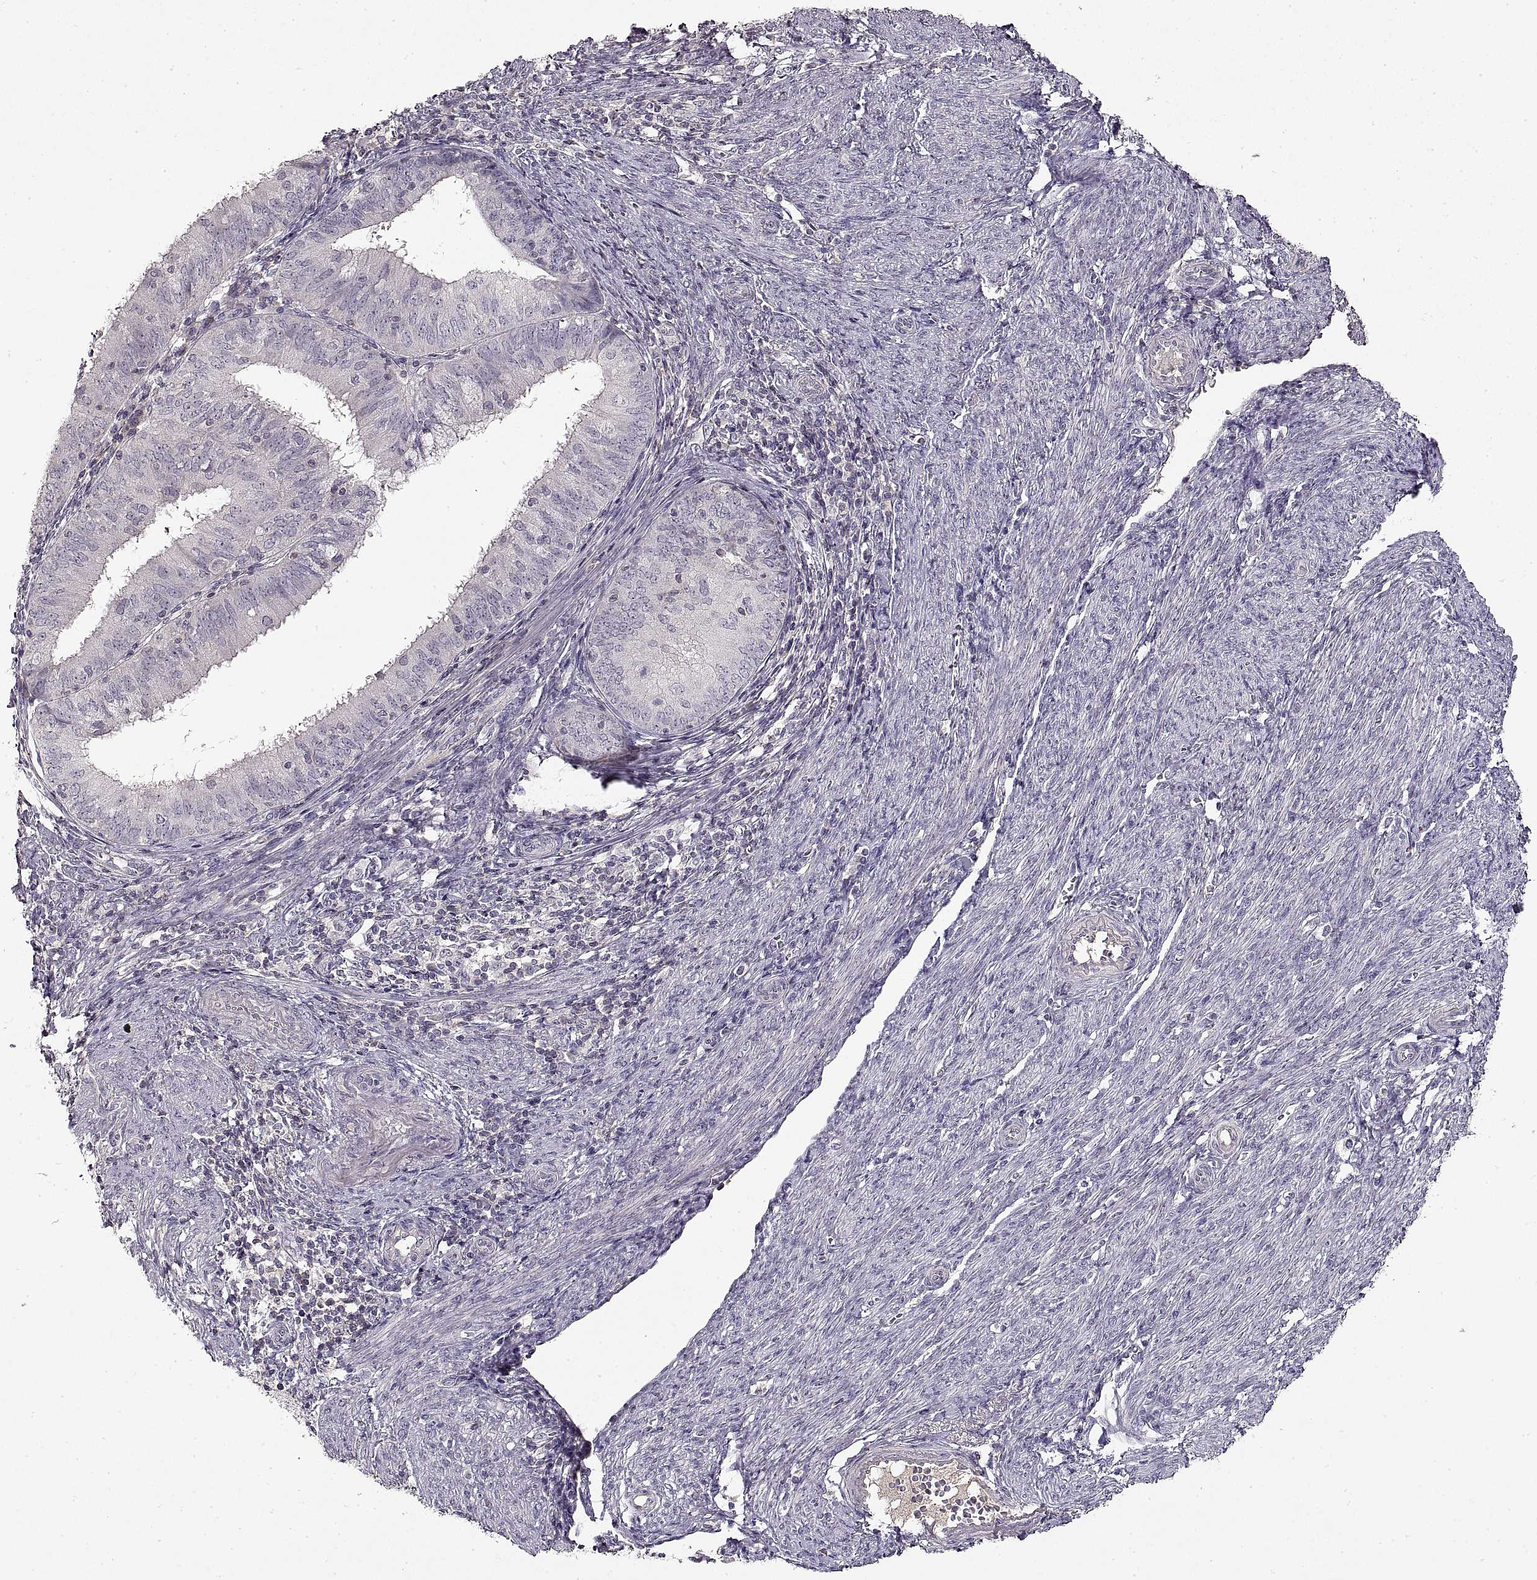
{"staining": {"intensity": "negative", "quantity": "none", "location": "none"}, "tissue": "endometrial cancer", "cell_type": "Tumor cells", "image_type": "cancer", "snomed": [{"axis": "morphology", "description": "Adenocarcinoma, NOS"}, {"axis": "topography", "description": "Endometrium"}], "caption": "Immunohistochemistry (IHC) of human endometrial adenocarcinoma reveals no expression in tumor cells.", "gene": "ADAM11", "patient": {"sex": "female", "age": 57}}